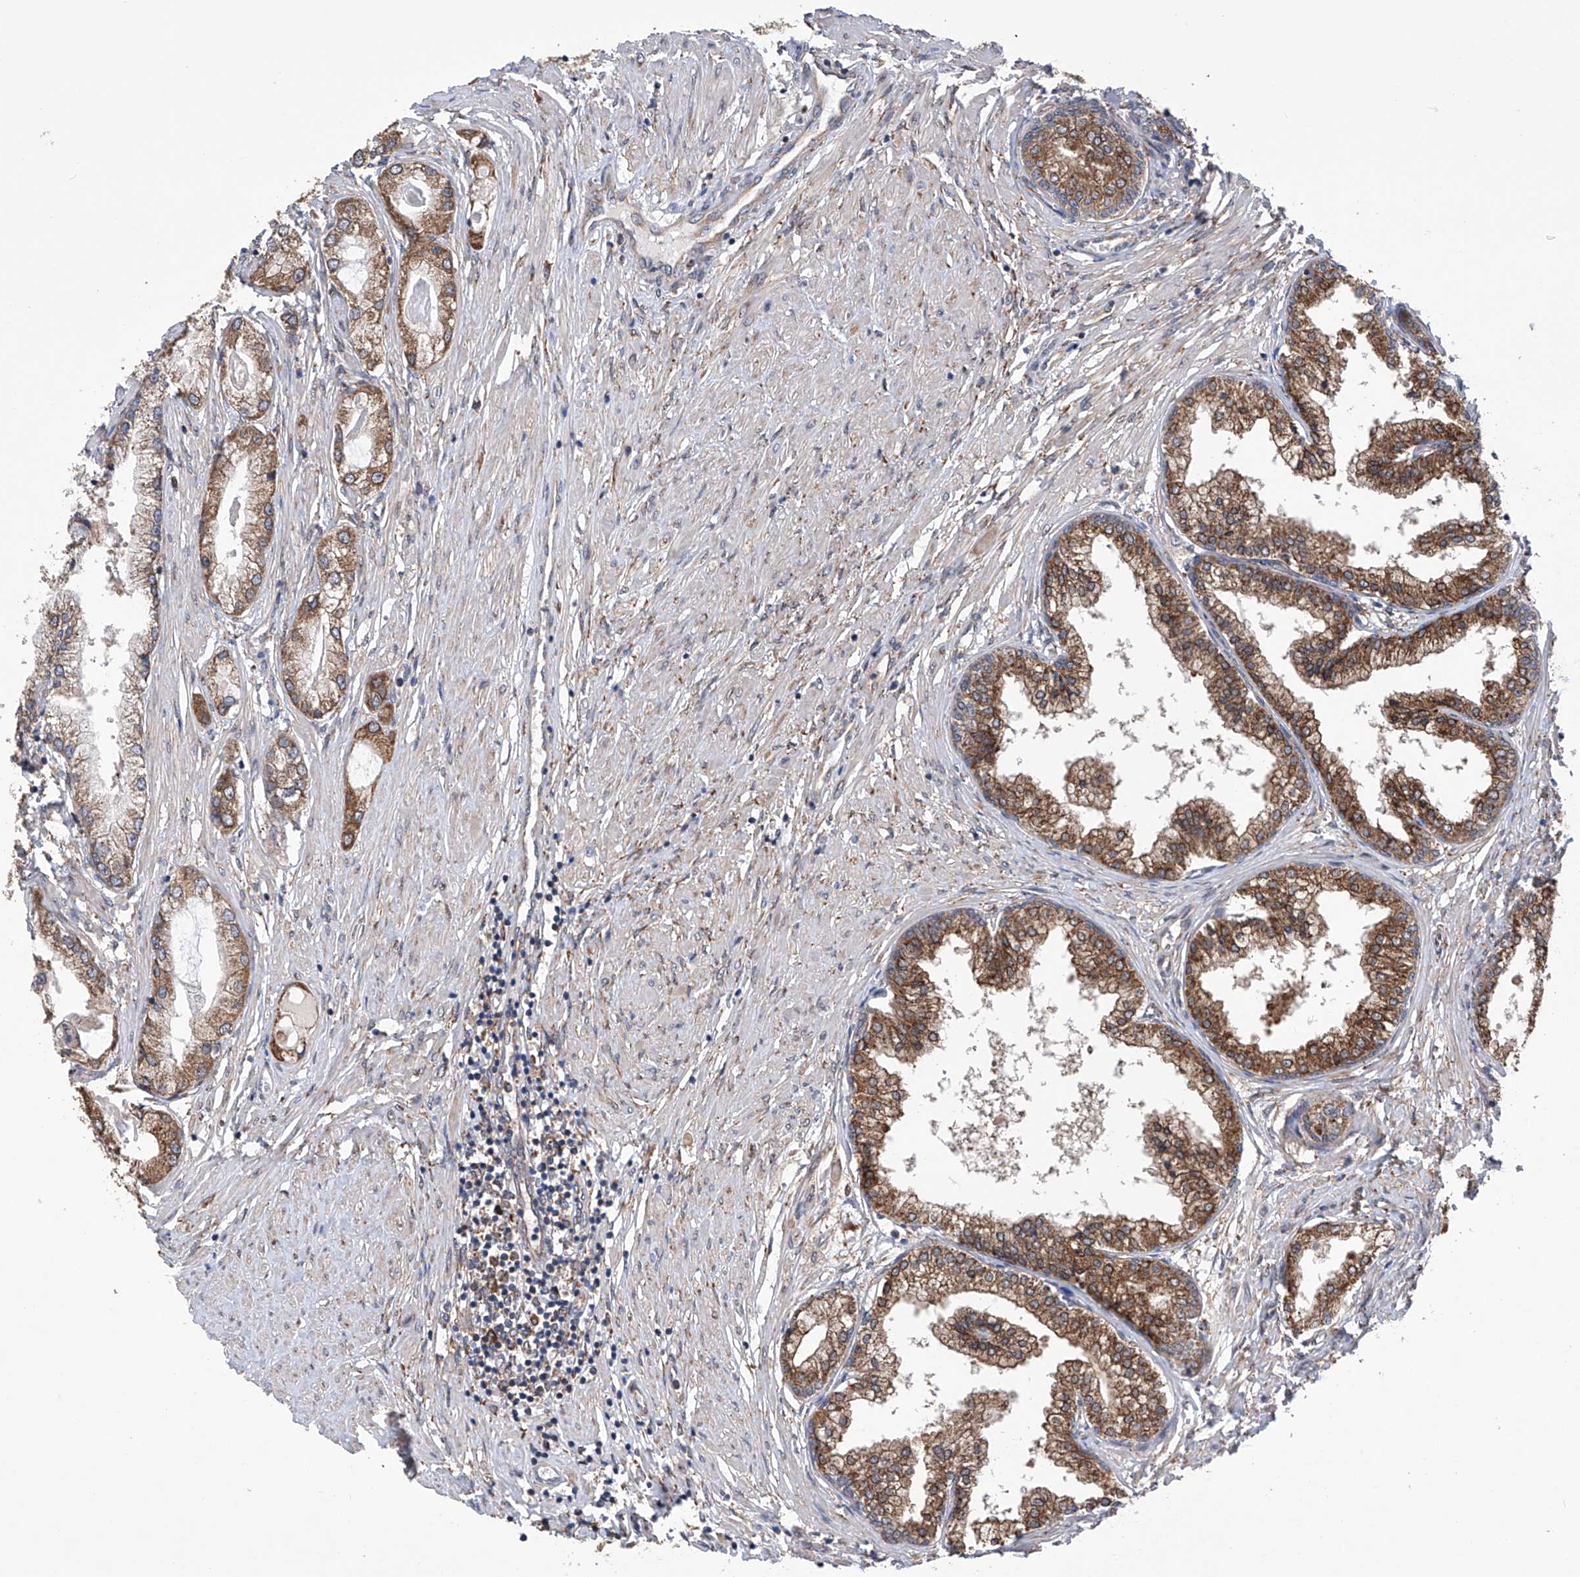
{"staining": {"intensity": "moderate", "quantity": ">75%", "location": "cytoplasmic/membranous"}, "tissue": "prostate cancer", "cell_type": "Tumor cells", "image_type": "cancer", "snomed": [{"axis": "morphology", "description": "Adenocarcinoma, Low grade"}, {"axis": "topography", "description": "Prostate"}], "caption": "An image of human adenocarcinoma (low-grade) (prostate) stained for a protein reveals moderate cytoplasmic/membranous brown staining in tumor cells. Nuclei are stained in blue.", "gene": "DNAH8", "patient": {"sex": "male", "age": 62}}